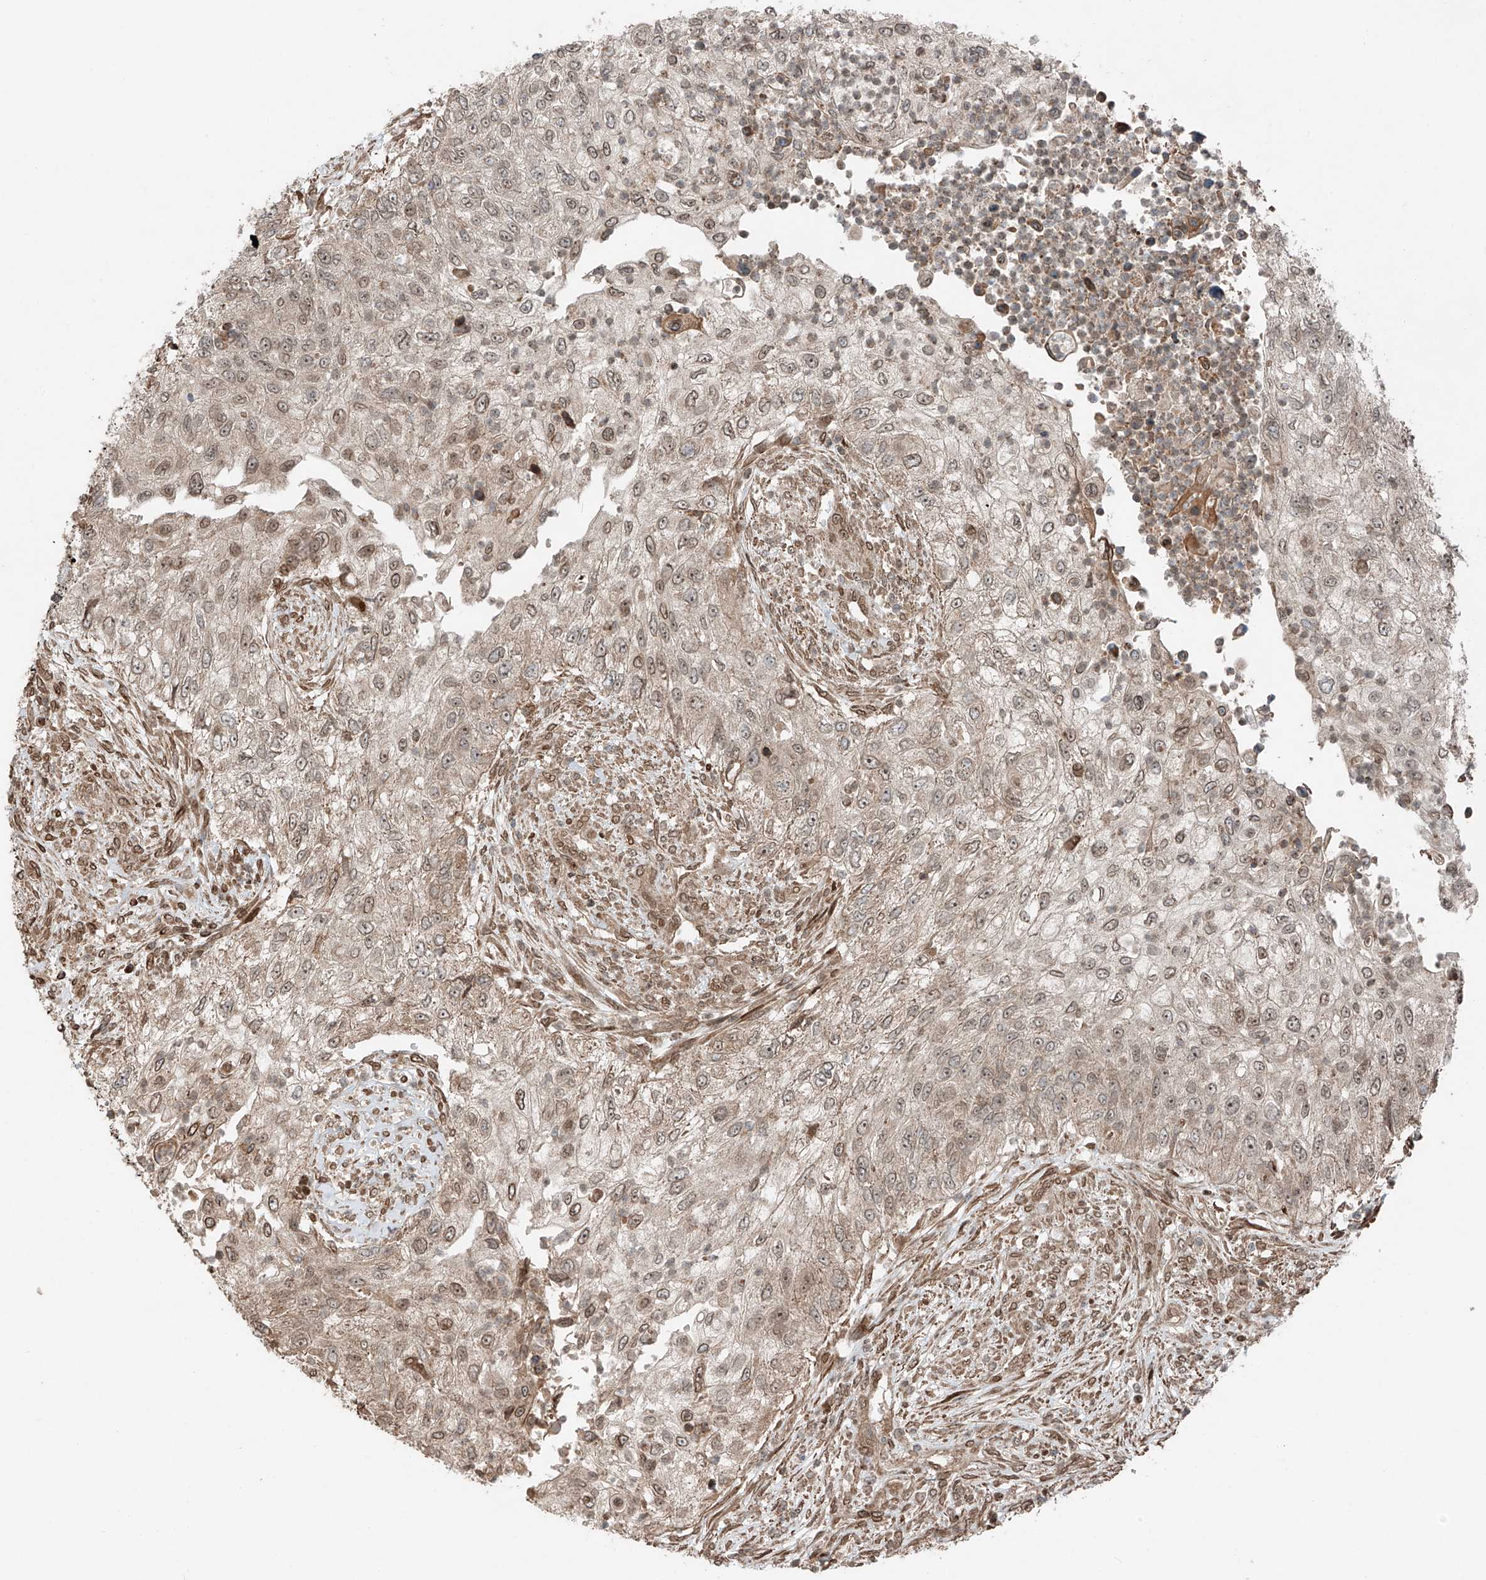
{"staining": {"intensity": "weak", "quantity": "25%-75%", "location": "cytoplasmic/membranous,nuclear"}, "tissue": "urothelial cancer", "cell_type": "Tumor cells", "image_type": "cancer", "snomed": [{"axis": "morphology", "description": "Urothelial carcinoma, High grade"}, {"axis": "topography", "description": "Urinary bladder"}], "caption": "IHC staining of urothelial cancer, which displays low levels of weak cytoplasmic/membranous and nuclear staining in approximately 25%-75% of tumor cells indicating weak cytoplasmic/membranous and nuclear protein positivity. The staining was performed using DAB (3,3'-diaminobenzidine) (brown) for protein detection and nuclei were counterstained in hematoxylin (blue).", "gene": "CEP162", "patient": {"sex": "female", "age": 60}}